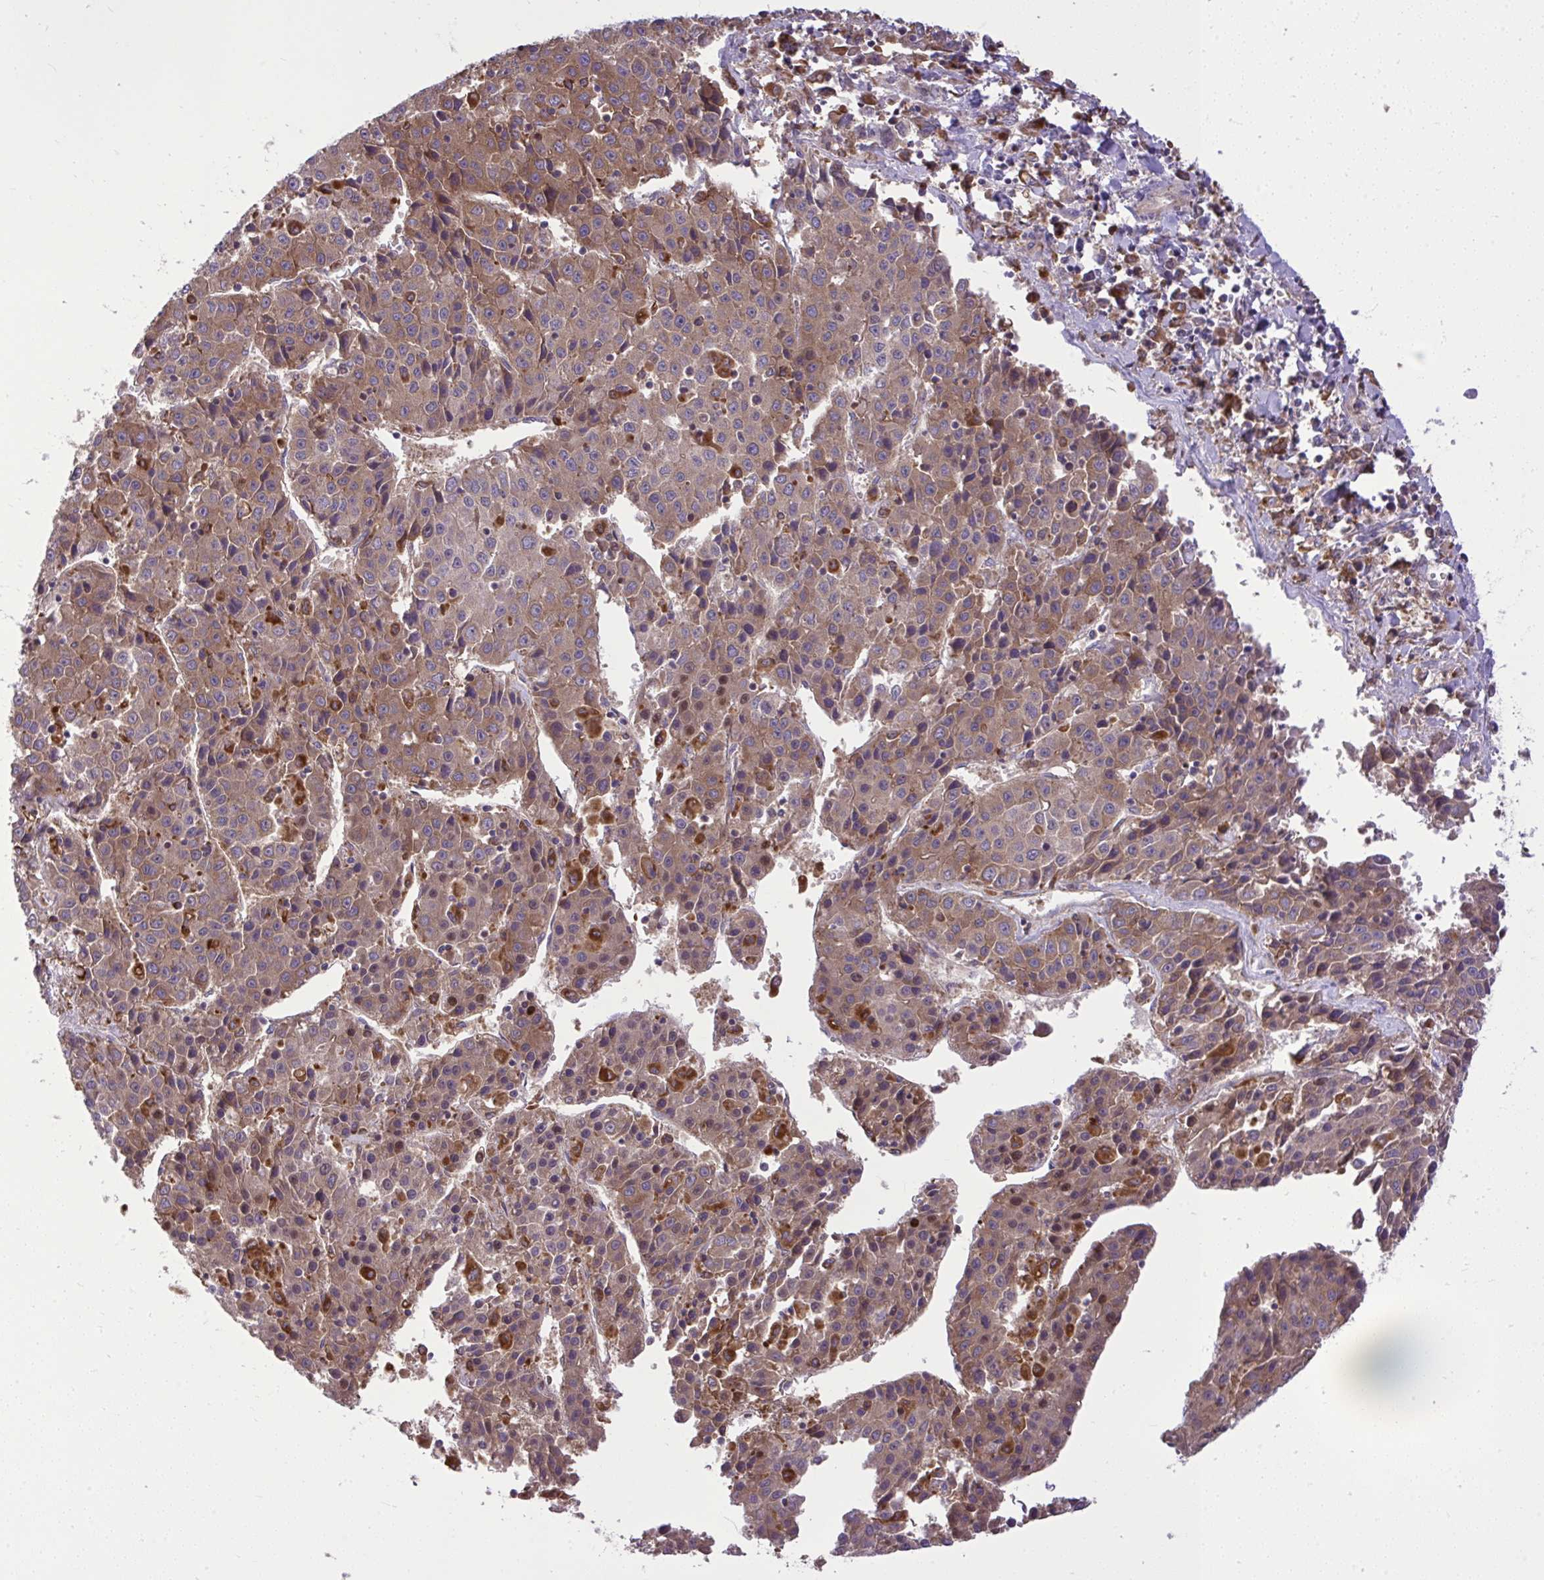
{"staining": {"intensity": "weak", "quantity": ">75%", "location": "cytoplasmic/membranous"}, "tissue": "liver cancer", "cell_type": "Tumor cells", "image_type": "cancer", "snomed": [{"axis": "morphology", "description": "Carcinoma, Hepatocellular, NOS"}, {"axis": "topography", "description": "Liver"}], "caption": "Approximately >75% of tumor cells in human hepatocellular carcinoma (liver) show weak cytoplasmic/membranous protein expression as visualized by brown immunohistochemical staining.", "gene": "PAIP2", "patient": {"sex": "female", "age": 53}}